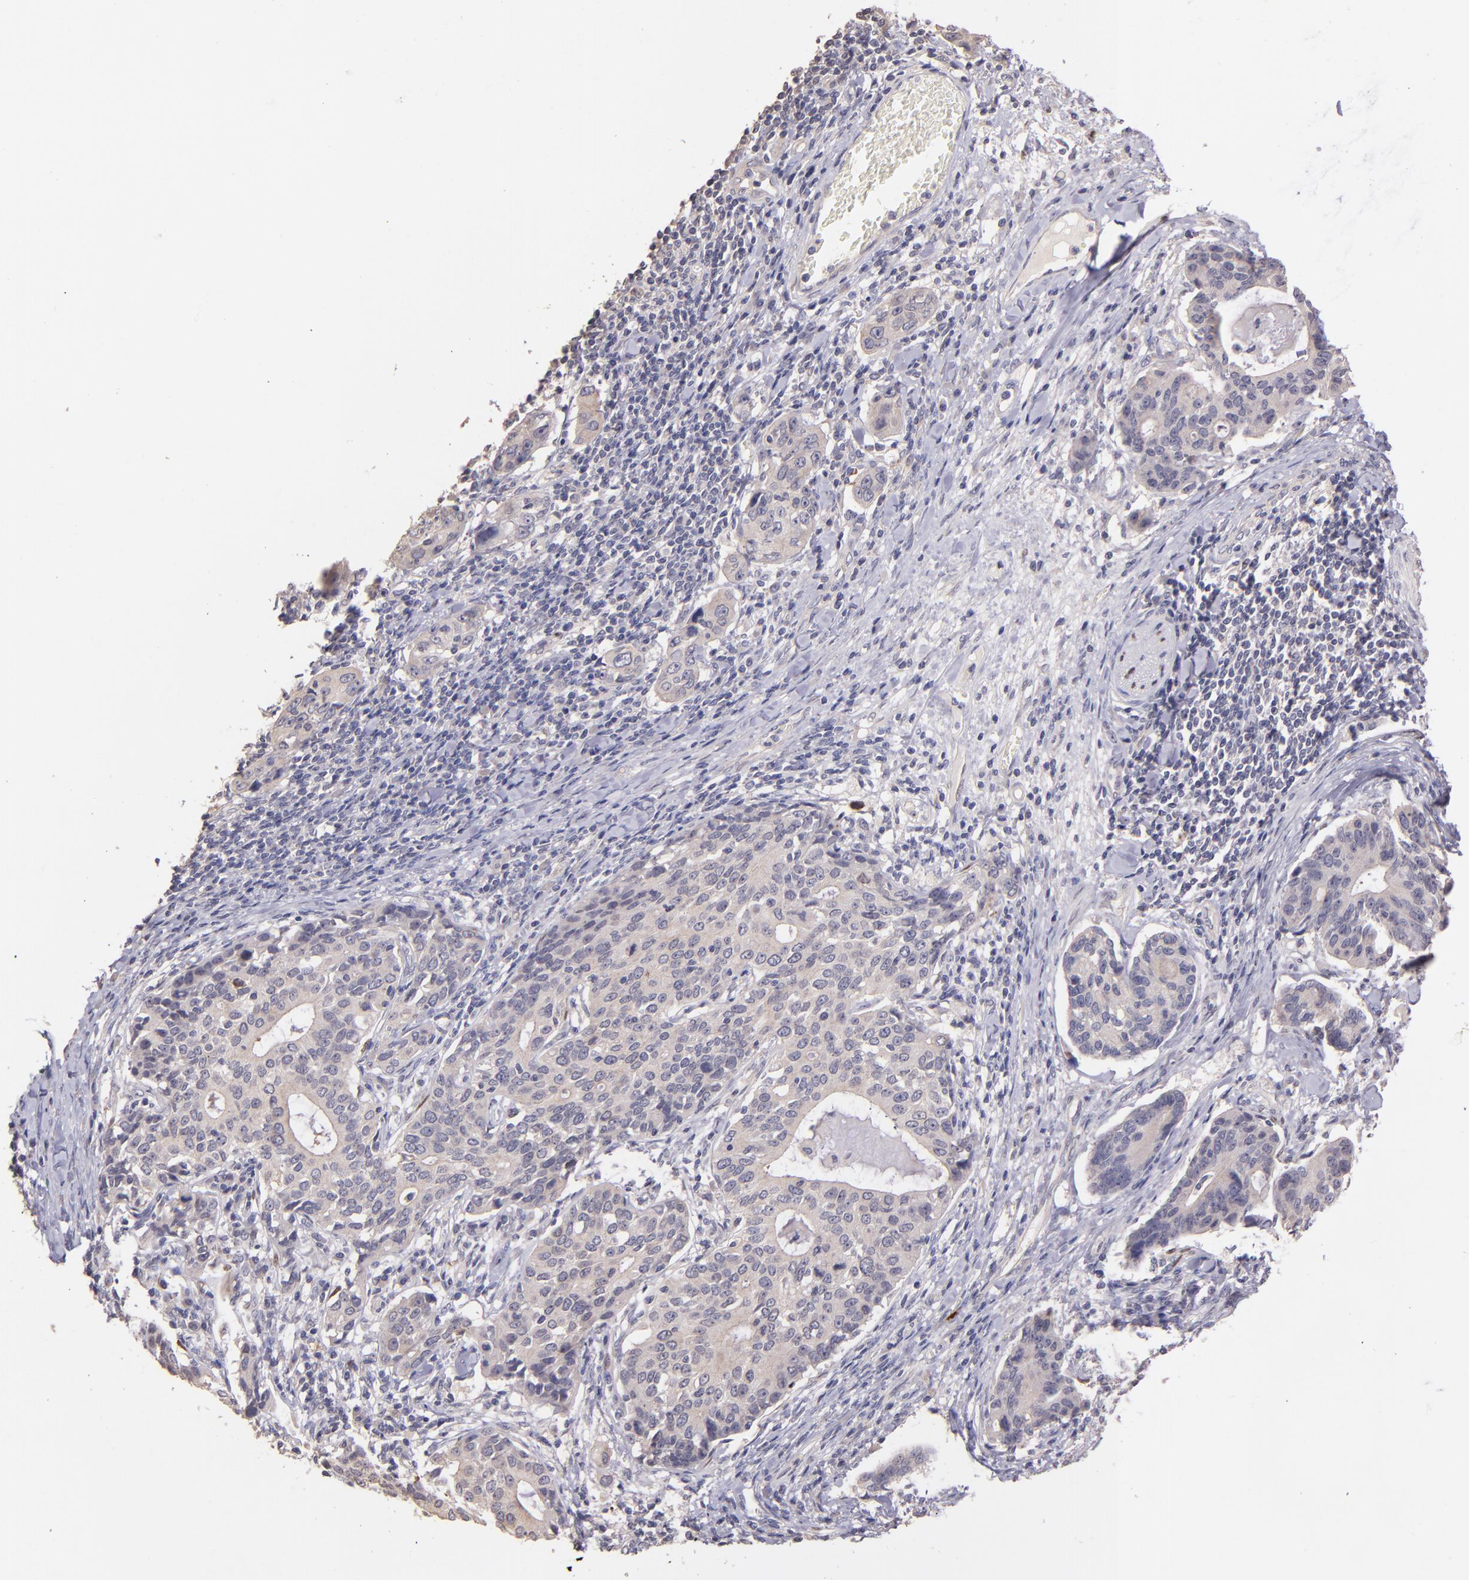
{"staining": {"intensity": "weak", "quantity": "25%-75%", "location": "cytoplasmic/membranous"}, "tissue": "stomach cancer", "cell_type": "Tumor cells", "image_type": "cancer", "snomed": [{"axis": "morphology", "description": "Adenocarcinoma, NOS"}, {"axis": "topography", "description": "Esophagus"}, {"axis": "topography", "description": "Stomach"}], "caption": "Stomach cancer (adenocarcinoma) stained with immunohistochemistry (IHC) shows weak cytoplasmic/membranous staining in approximately 25%-75% of tumor cells.", "gene": "NUP62CL", "patient": {"sex": "male", "age": 74}}